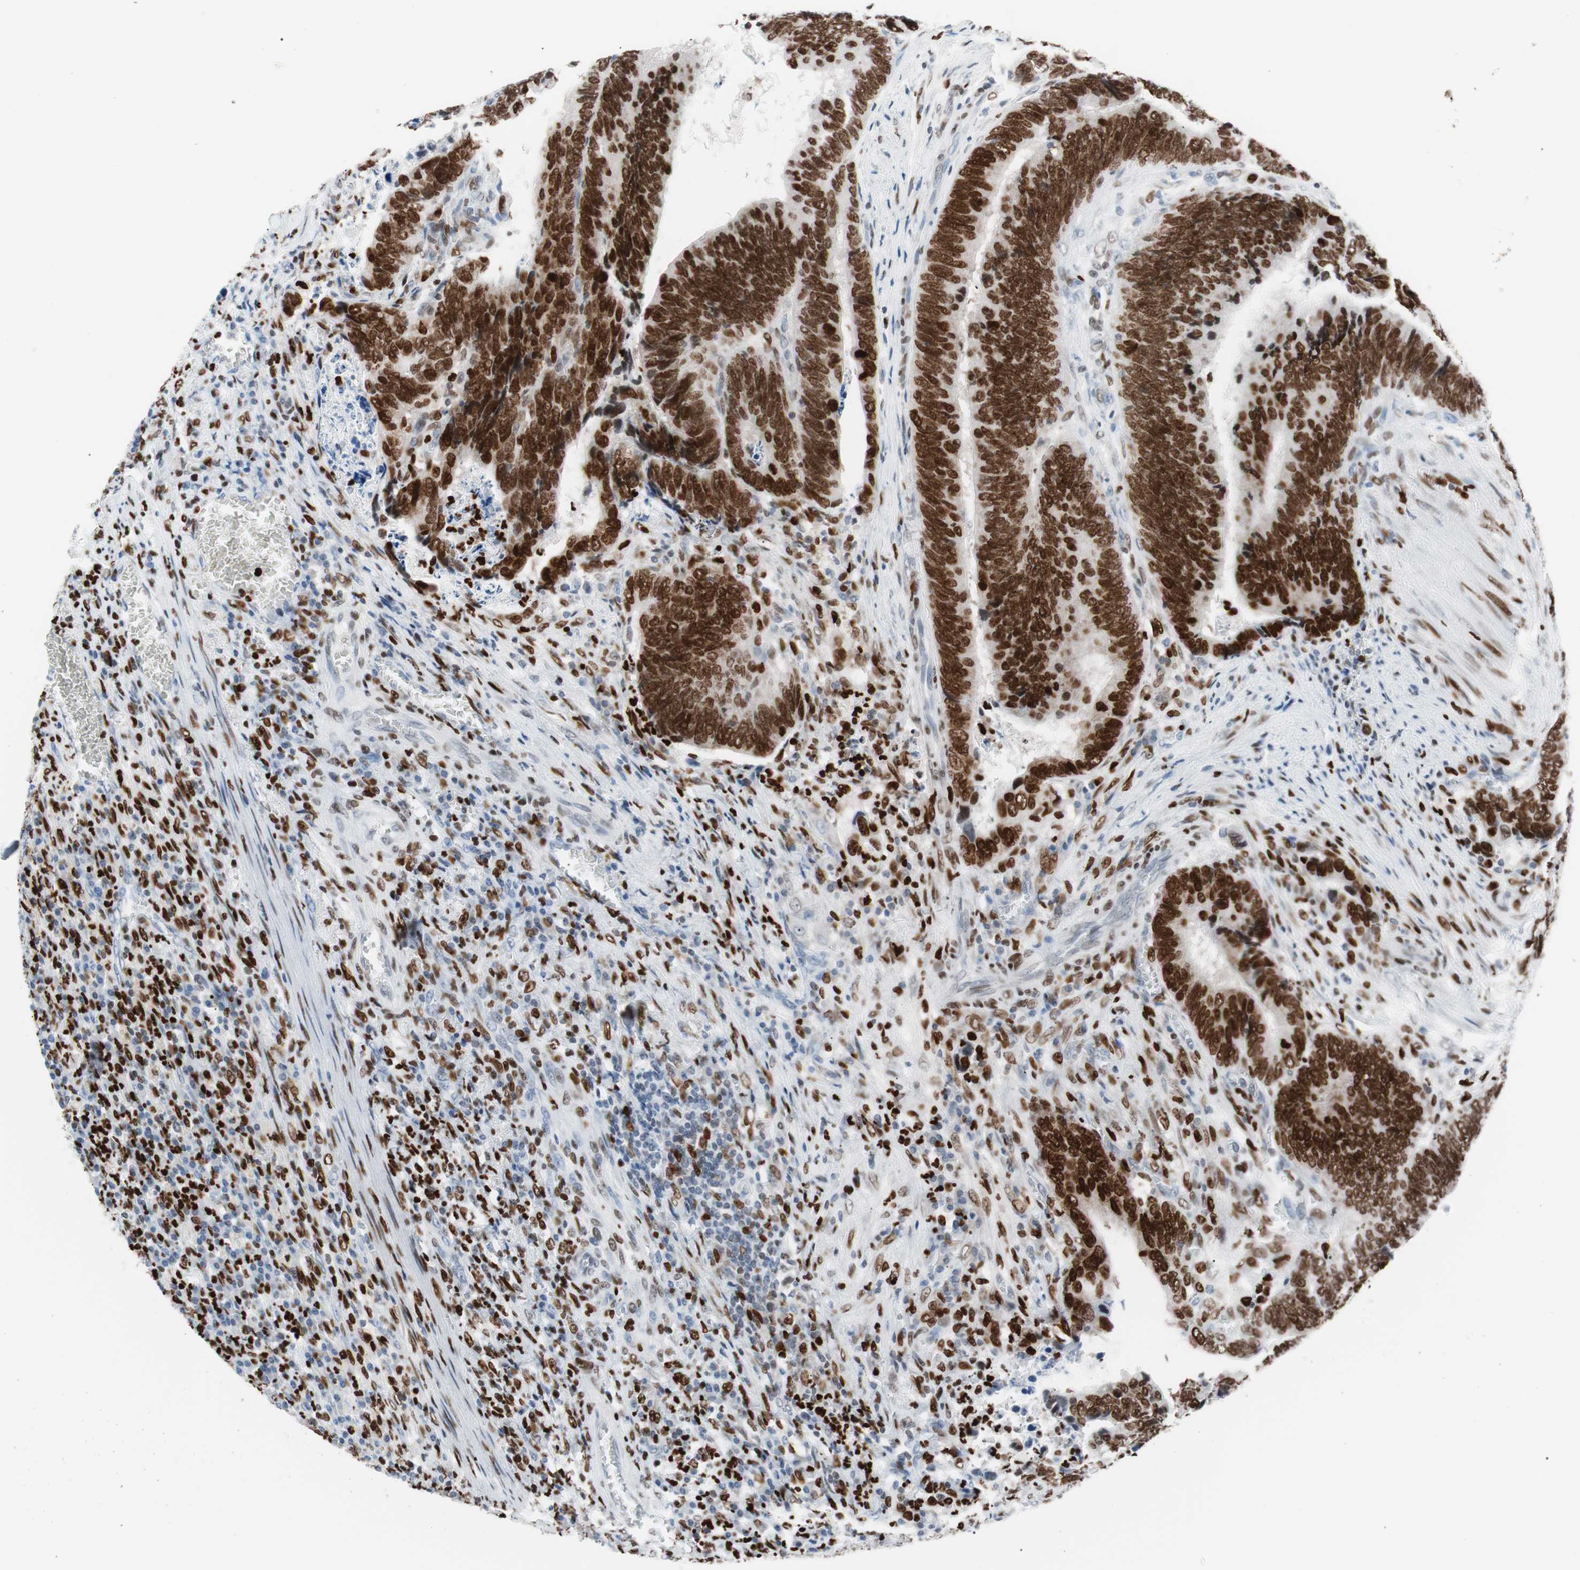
{"staining": {"intensity": "strong", "quantity": ">75%", "location": "nuclear"}, "tissue": "colorectal cancer", "cell_type": "Tumor cells", "image_type": "cancer", "snomed": [{"axis": "morphology", "description": "Adenocarcinoma, NOS"}, {"axis": "topography", "description": "Colon"}], "caption": "IHC of human colorectal cancer (adenocarcinoma) shows high levels of strong nuclear positivity in approximately >75% of tumor cells.", "gene": "CEBPB", "patient": {"sex": "male", "age": 72}}